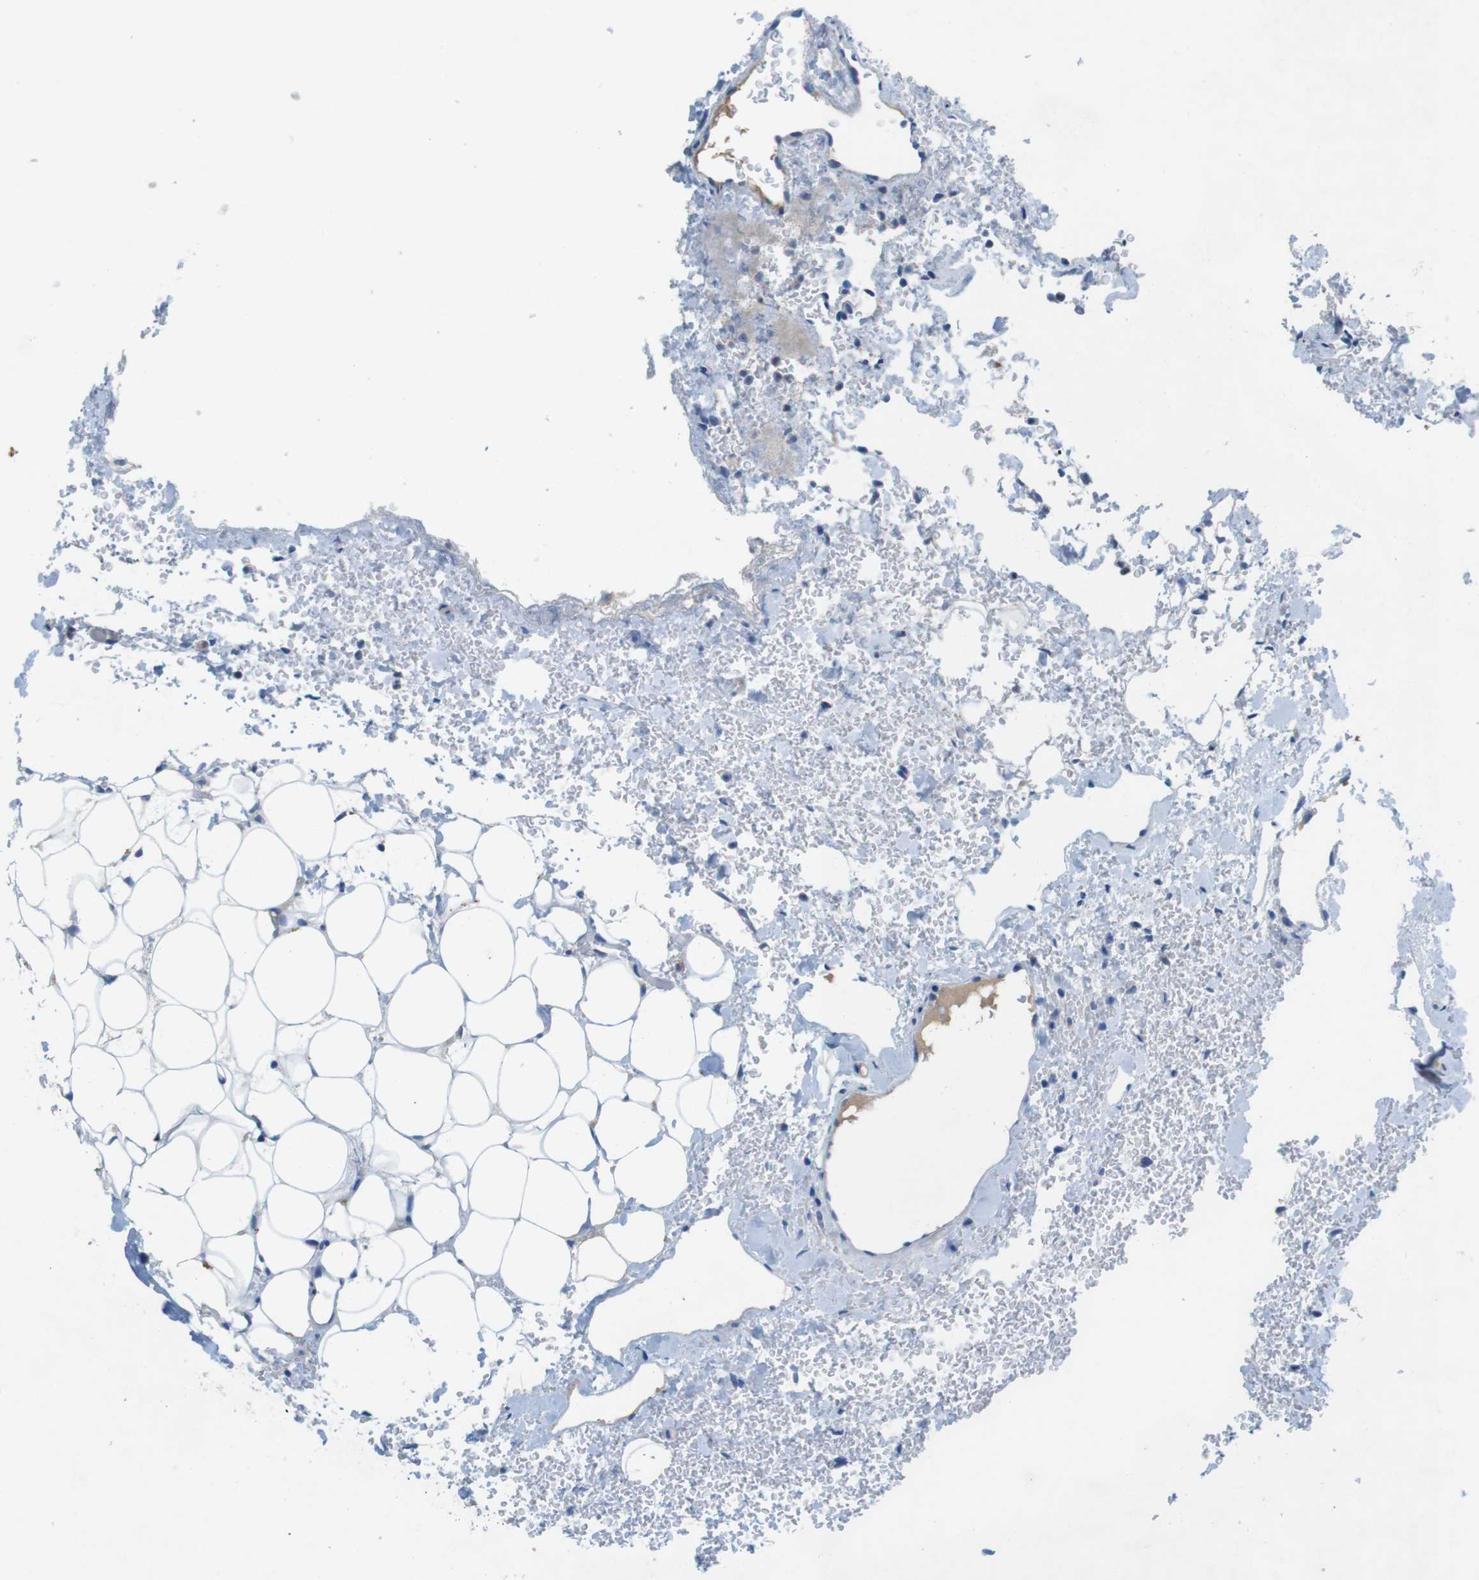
{"staining": {"intensity": "negative", "quantity": "none", "location": "none"}, "tissue": "renal cancer", "cell_type": "Tumor cells", "image_type": "cancer", "snomed": [{"axis": "morphology", "description": "Normal tissue, NOS"}, {"axis": "morphology", "description": "Adenocarcinoma, NOS"}, {"axis": "topography", "description": "Kidney"}], "caption": "This is a image of immunohistochemistry (IHC) staining of renal adenocarcinoma, which shows no positivity in tumor cells.", "gene": "SLC35A3", "patient": {"sex": "female", "age": 72}}